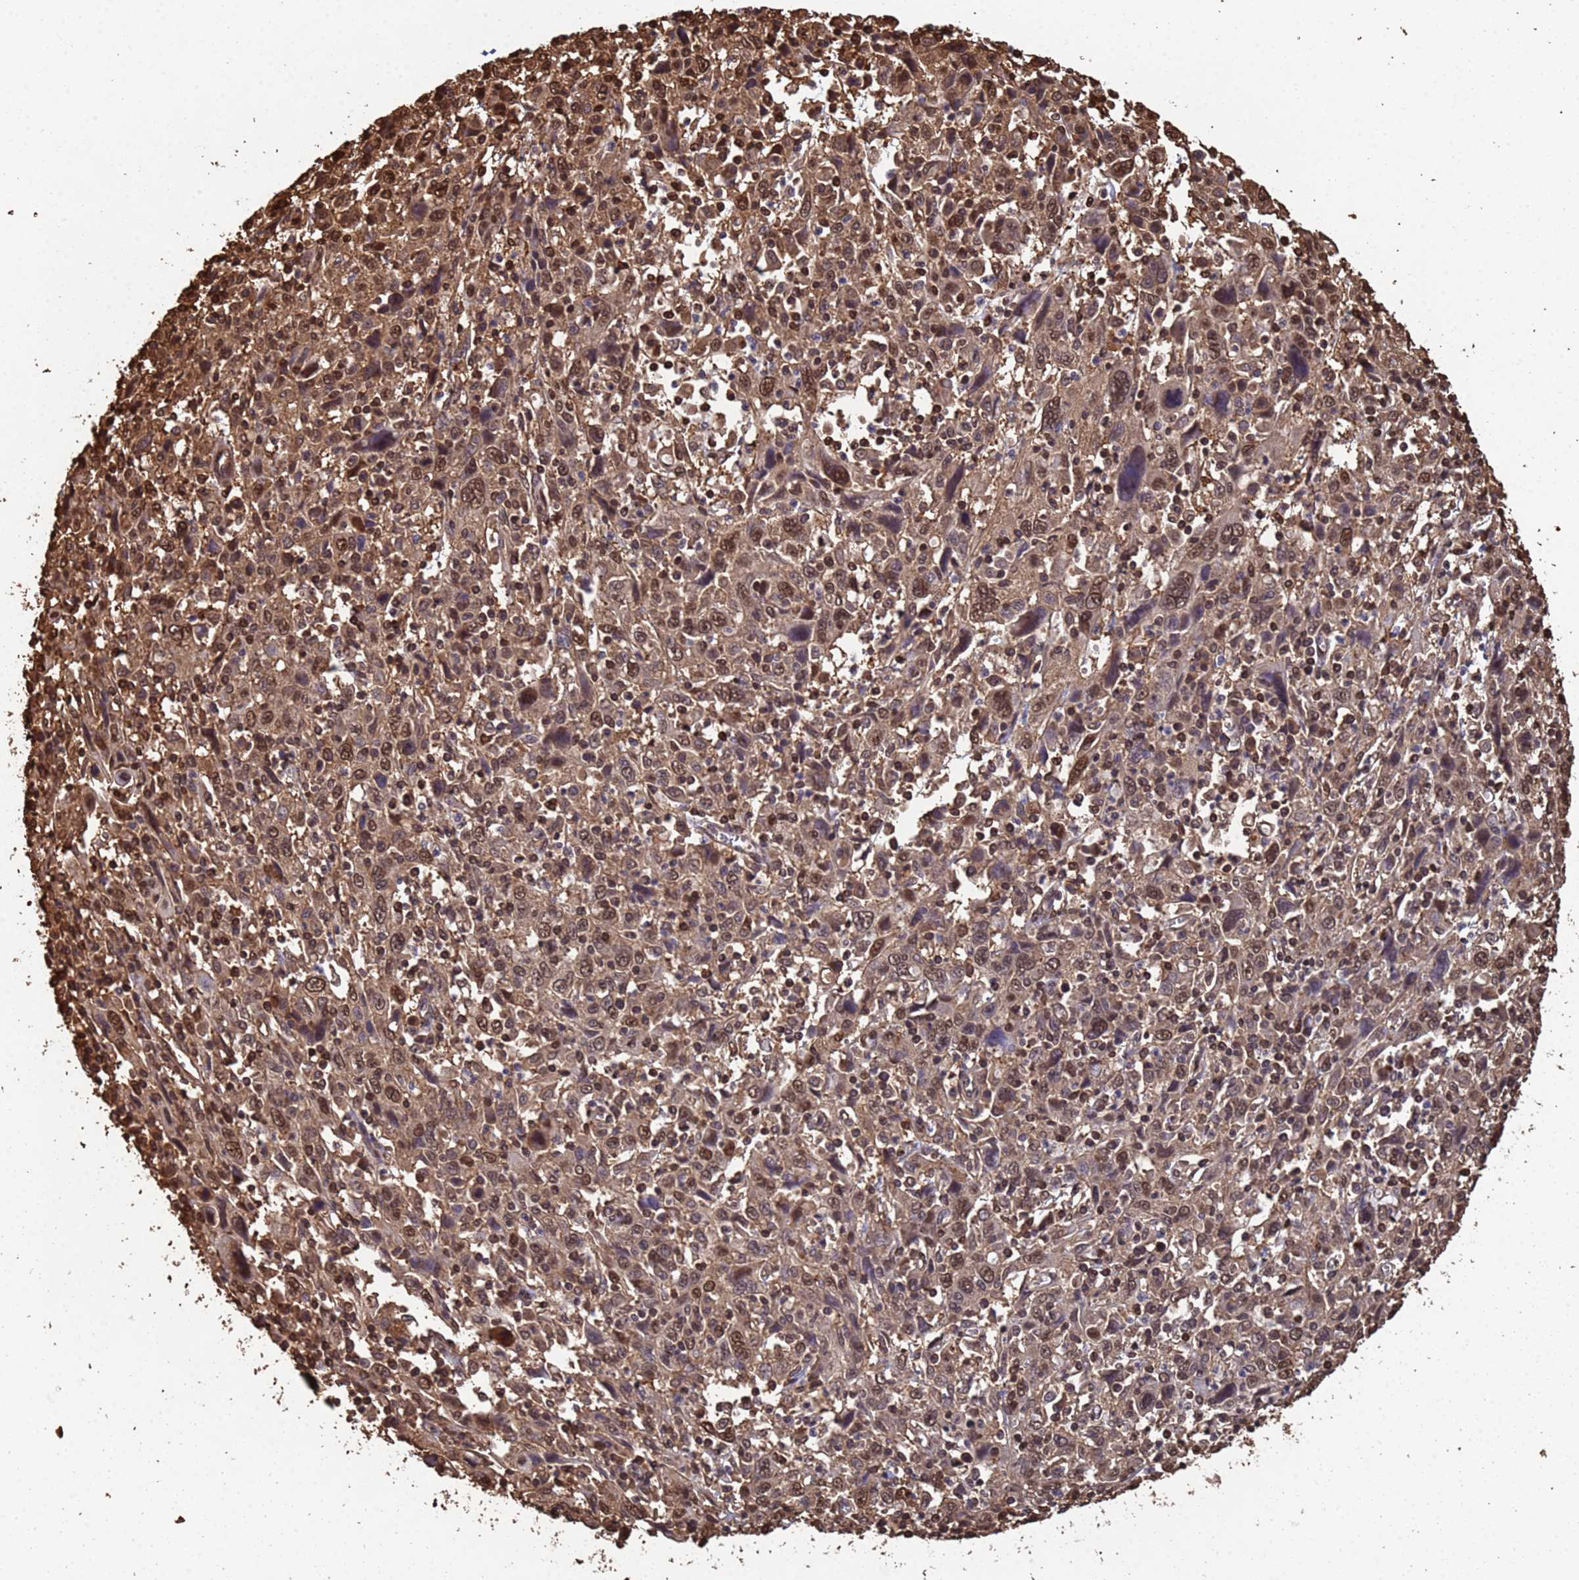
{"staining": {"intensity": "moderate", "quantity": ">75%", "location": "nuclear"}, "tissue": "cervical cancer", "cell_type": "Tumor cells", "image_type": "cancer", "snomed": [{"axis": "morphology", "description": "Squamous cell carcinoma, NOS"}, {"axis": "topography", "description": "Cervix"}], "caption": "This photomicrograph exhibits IHC staining of cervical squamous cell carcinoma, with medium moderate nuclear positivity in approximately >75% of tumor cells.", "gene": "SUMO4", "patient": {"sex": "female", "age": 46}}